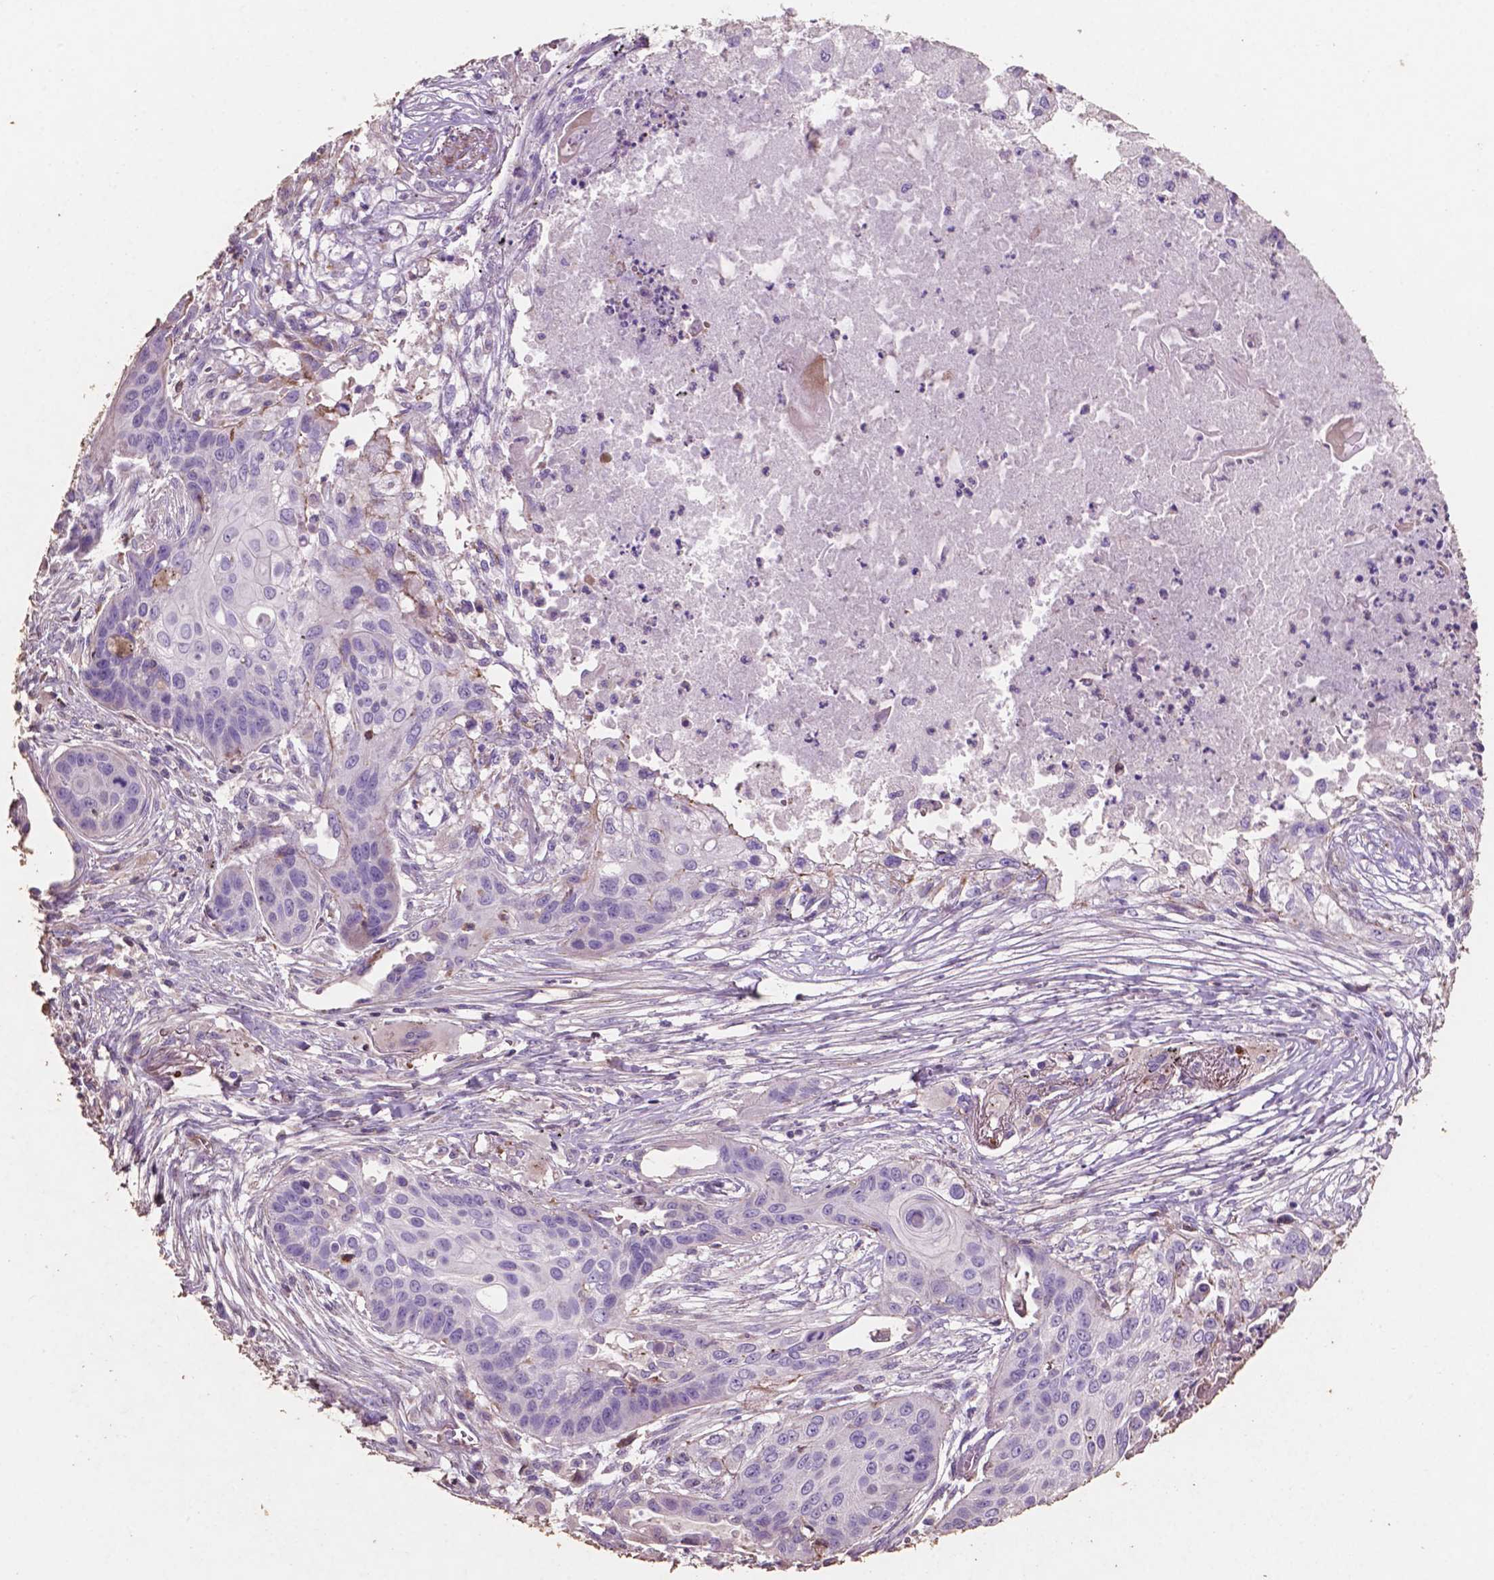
{"staining": {"intensity": "negative", "quantity": "none", "location": "none"}, "tissue": "lung cancer", "cell_type": "Tumor cells", "image_type": "cancer", "snomed": [{"axis": "morphology", "description": "Squamous cell carcinoma, NOS"}, {"axis": "topography", "description": "Lung"}], "caption": "The micrograph exhibits no significant positivity in tumor cells of lung cancer.", "gene": "COMMD4", "patient": {"sex": "male", "age": 71}}